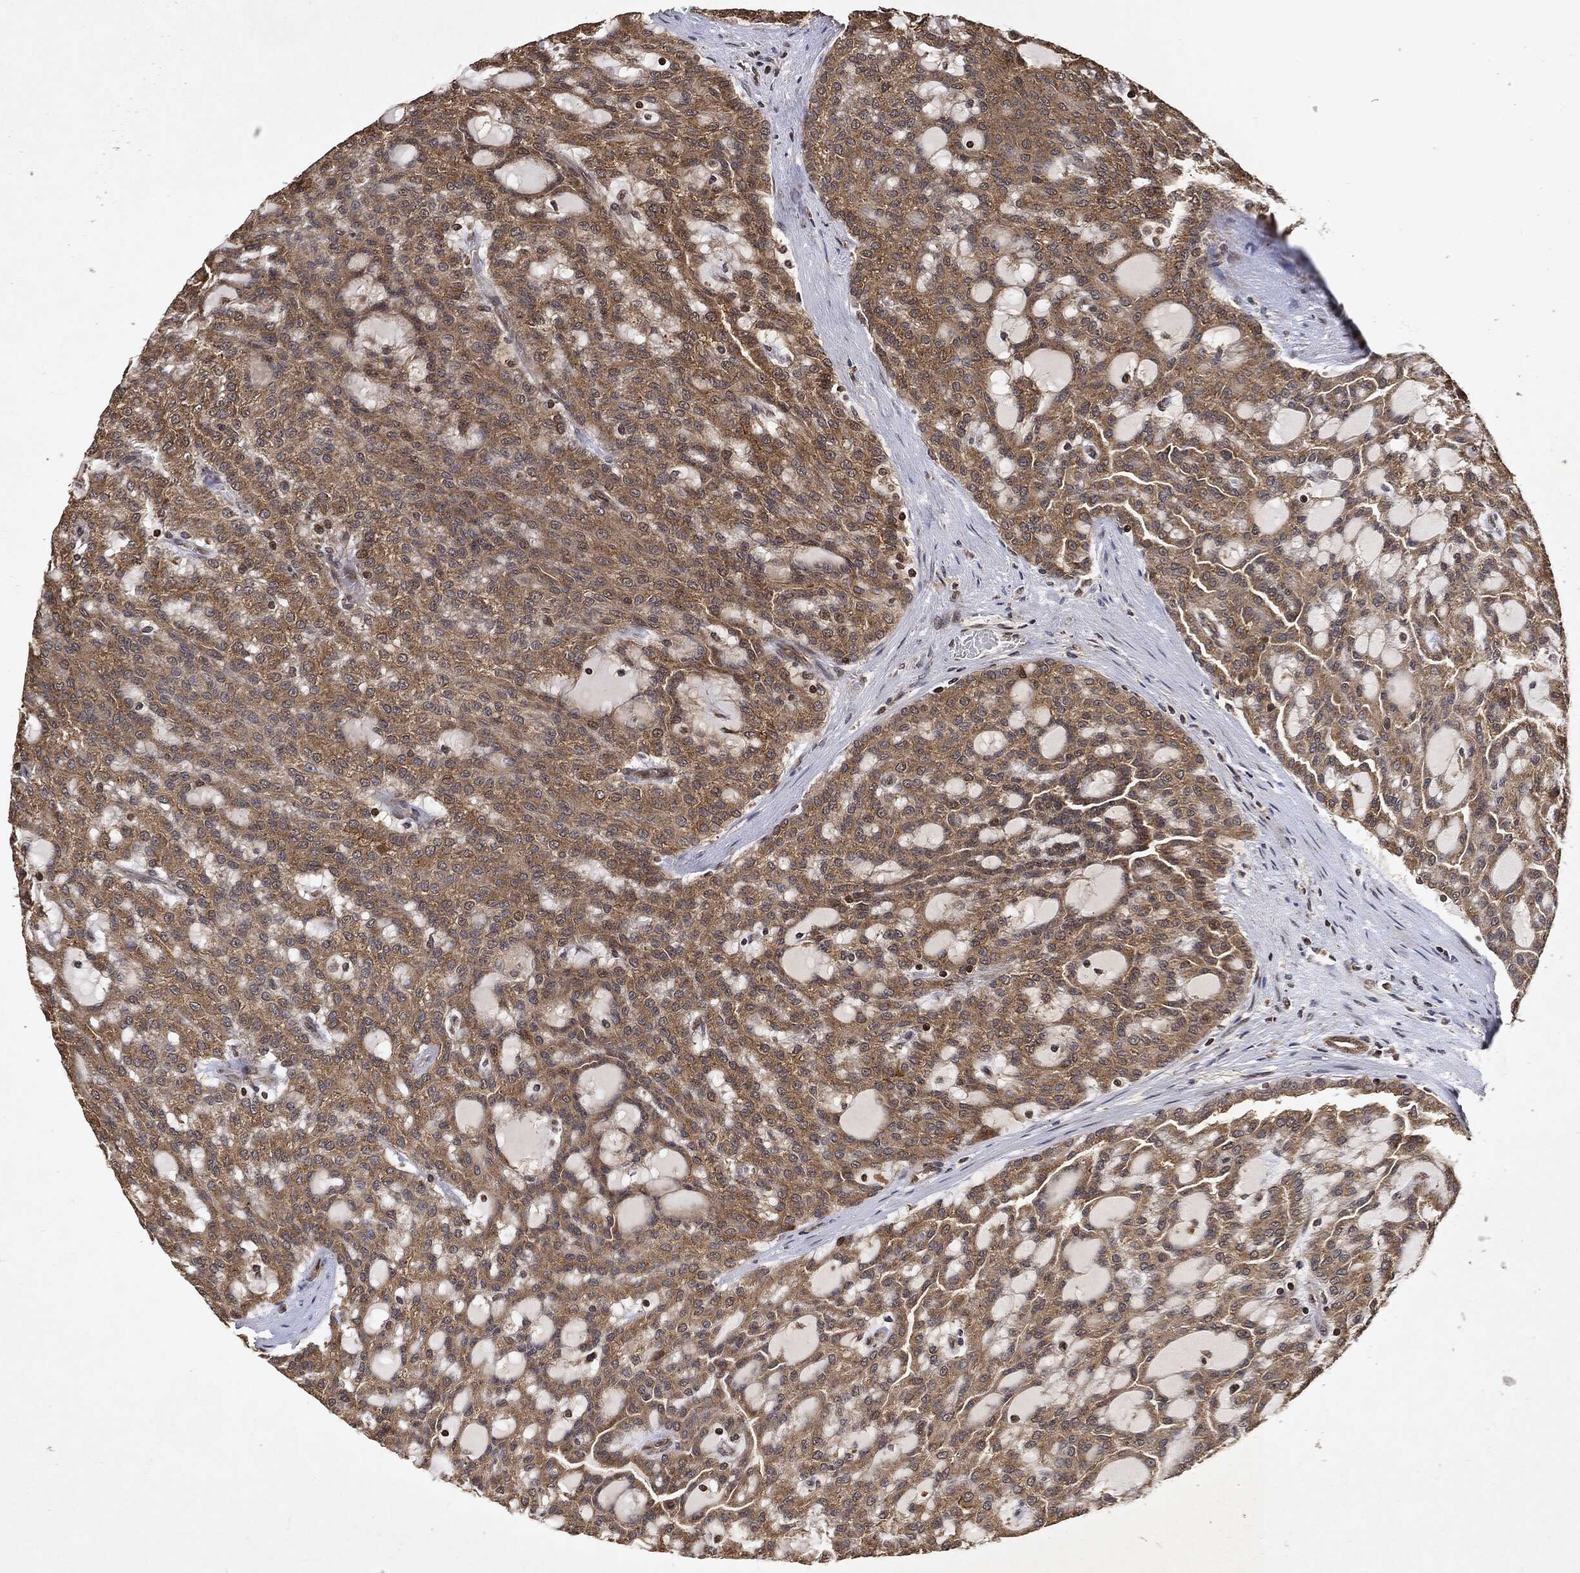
{"staining": {"intensity": "moderate", "quantity": ">75%", "location": "cytoplasmic/membranous"}, "tissue": "renal cancer", "cell_type": "Tumor cells", "image_type": "cancer", "snomed": [{"axis": "morphology", "description": "Adenocarcinoma, NOS"}, {"axis": "topography", "description": "Kidney"}], "caption": "Immunohistochemistry image of human renal adenocarcinoma stained for a protein (brown), which exhibits medium levels of moderate cytoplasmic/membranous positivity in approximately >75% of tumor cells.", "gene": "ZNF226", "patient": {"sex": "male", "age": 63}}